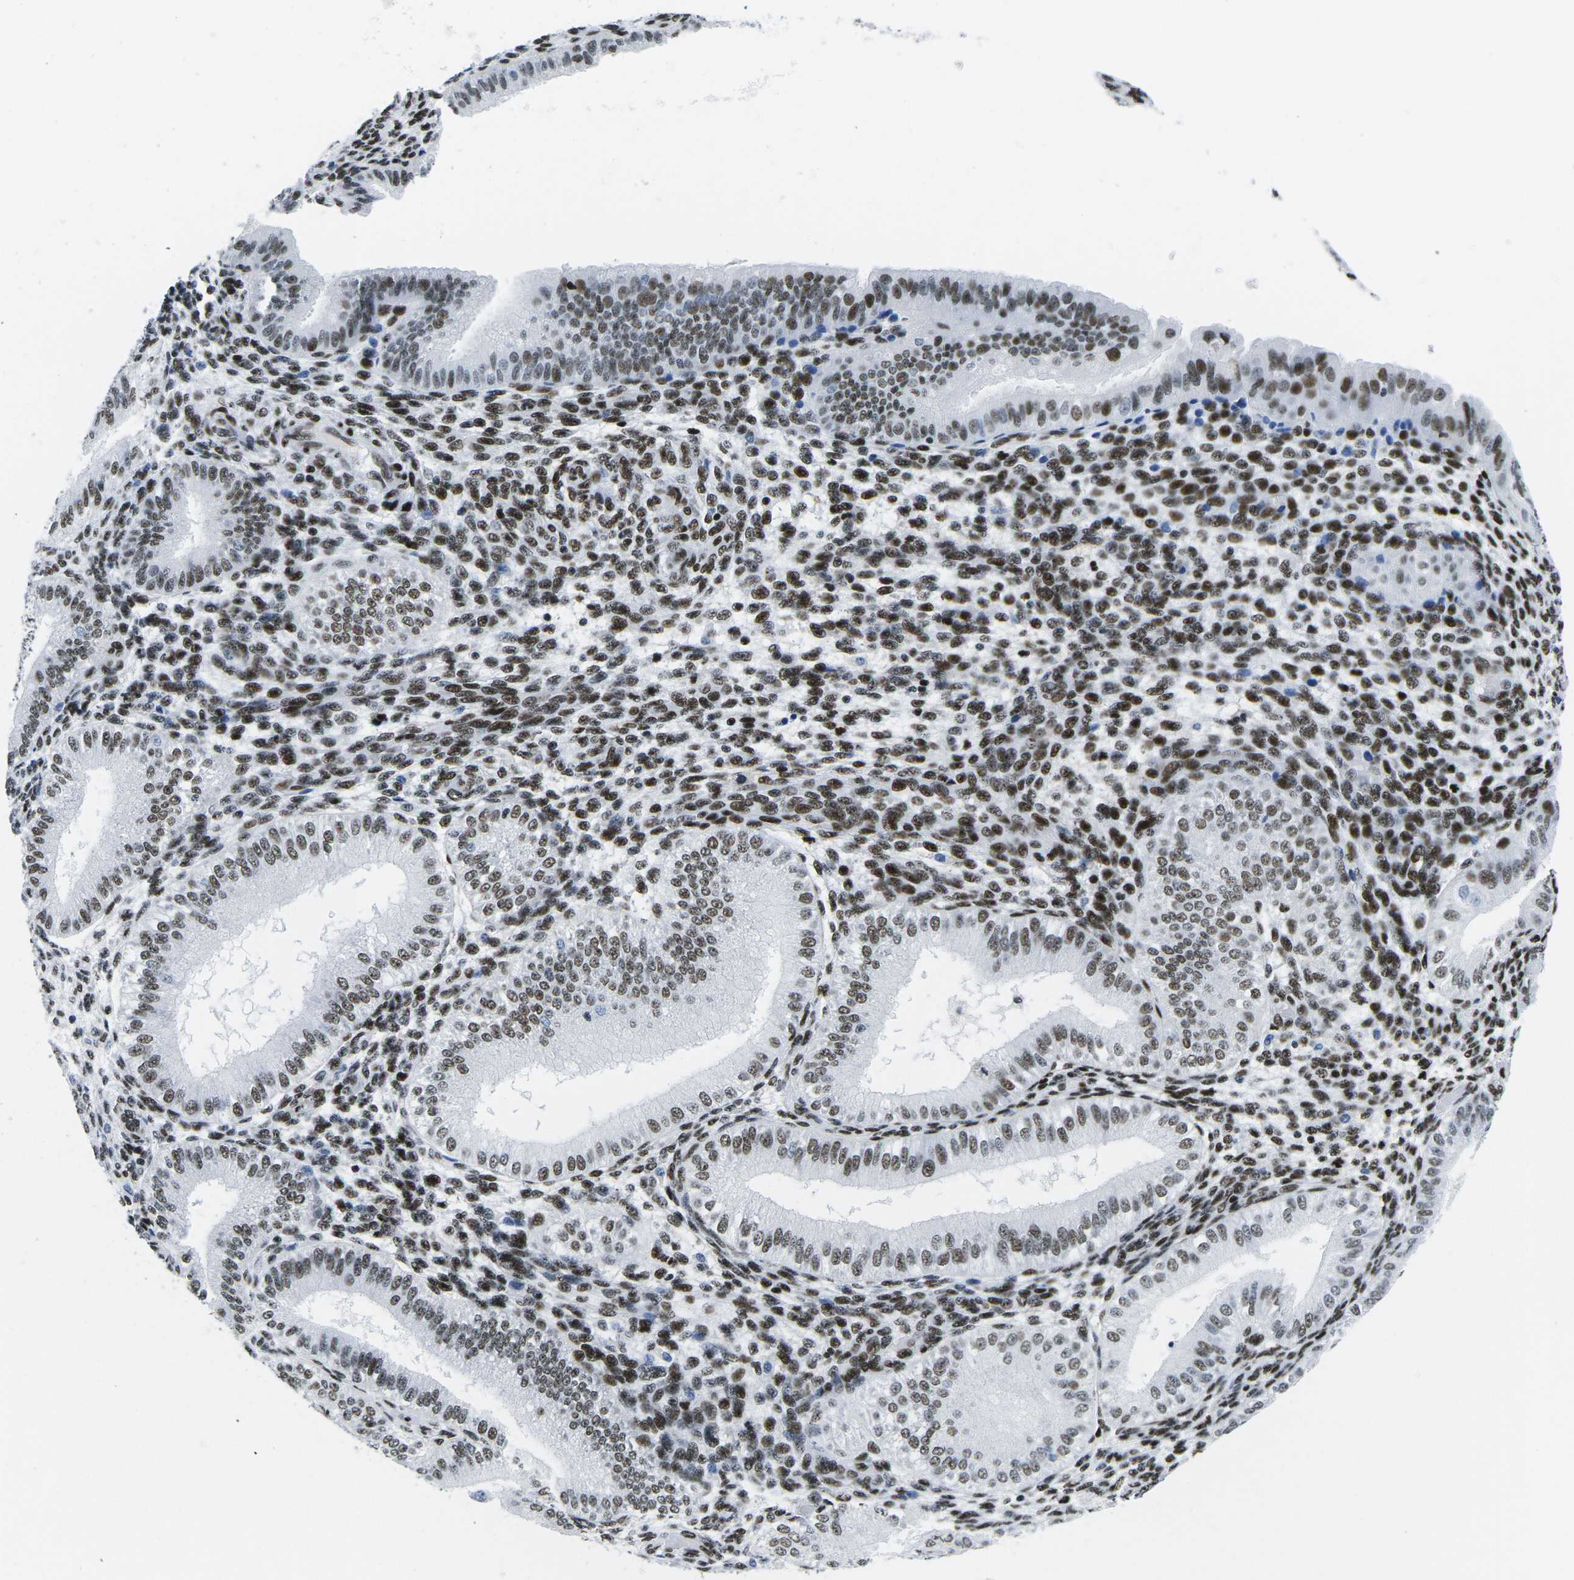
{"staining": {"intensity": "strong", "quantity": "<25%", "location": "nuclear"}, "tissue": "endometrium", "cell_type": "Cells in endometrial stroma", "image_type": "normal", "snomed": [{"axis": "morphology", "description": "Normal tissue, NOS"}, {"axis": "topography", "description": "Endometrium"}], "caption": "Strong nuclear staining for a protein is seen in approximately <25% of cells in endometrial stroma of normal endometrium using IHC.", "gene": "ATF1", "patient": {"sex": "female", "age": 39}}